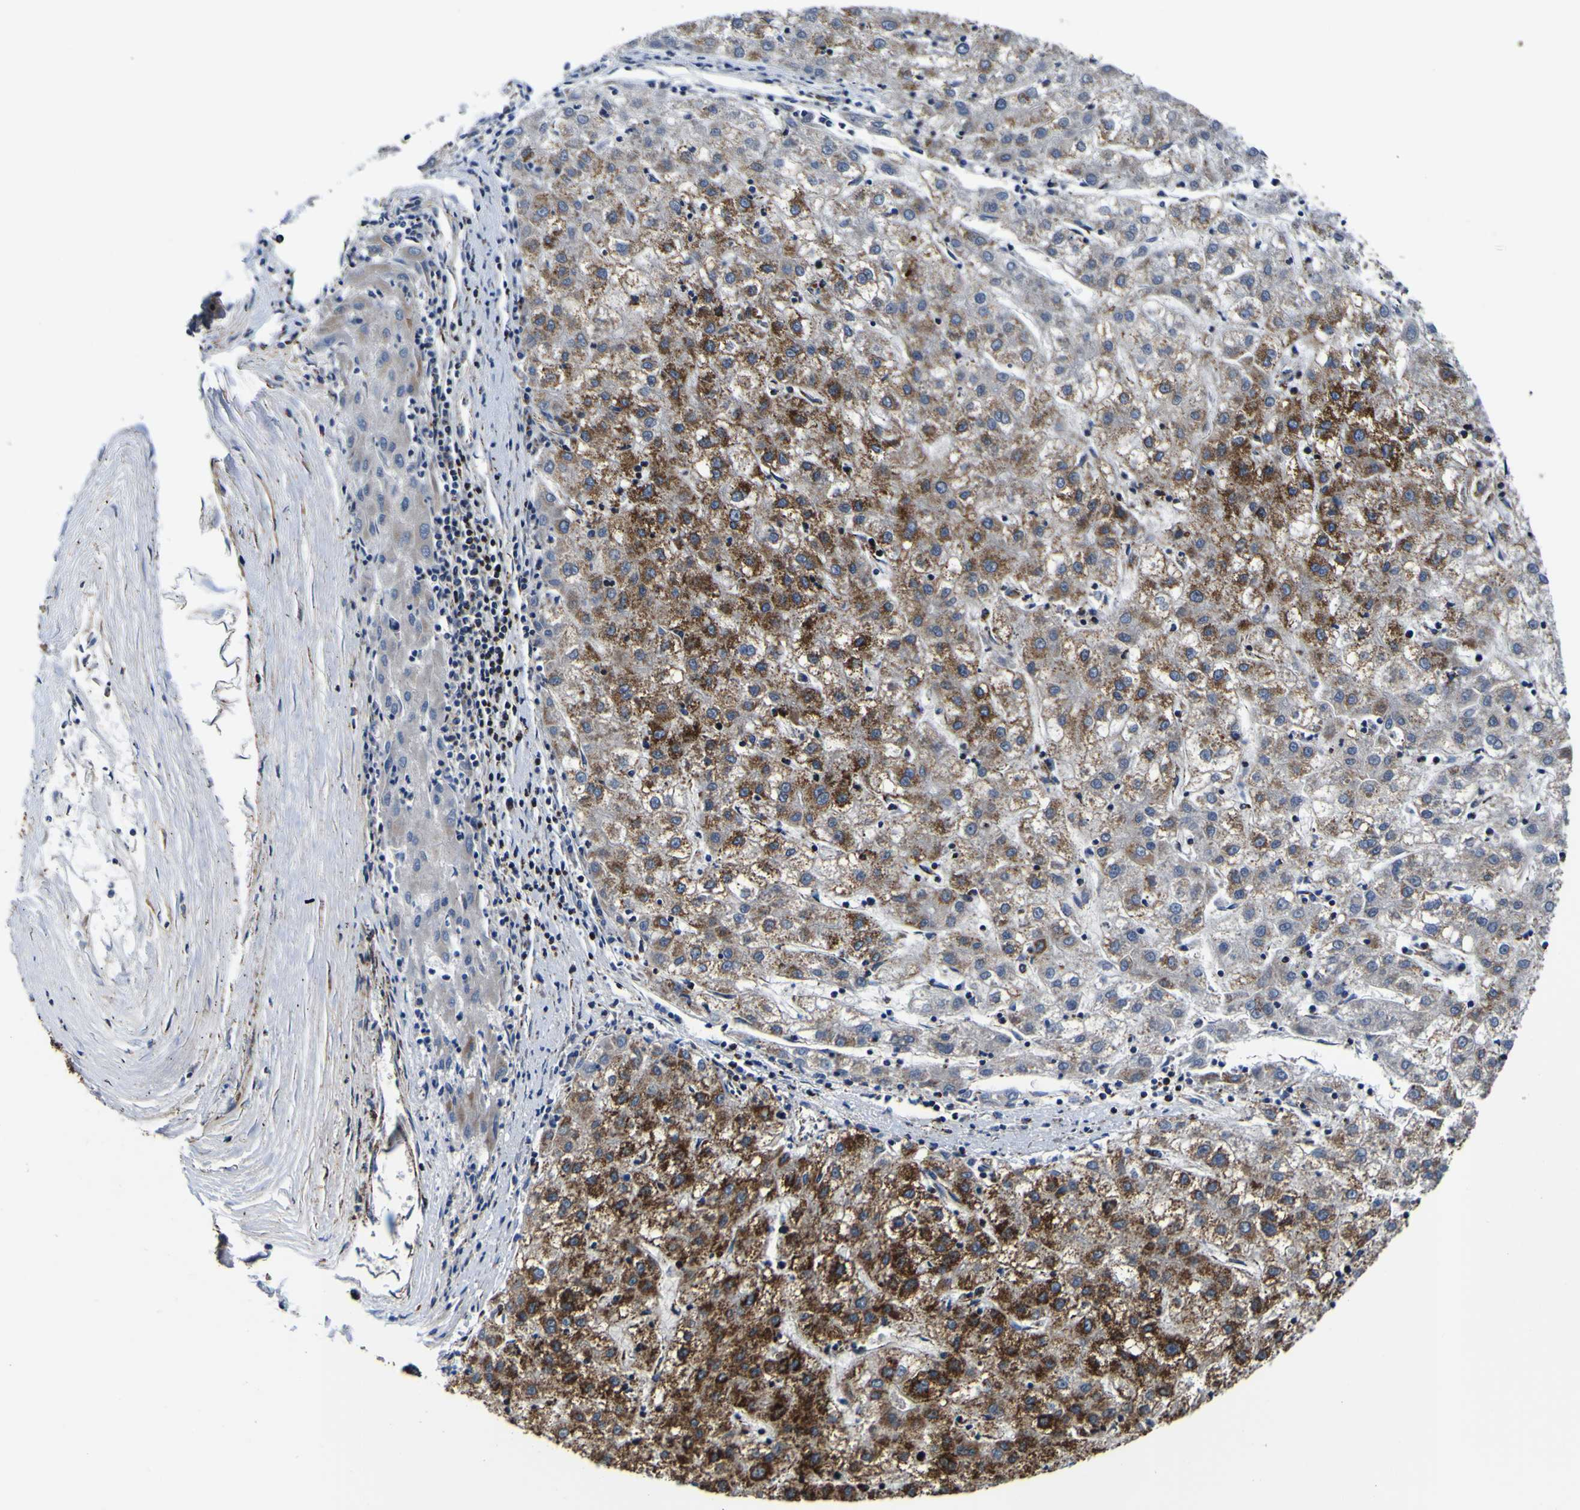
{"staining": {"intensity": "strong", "quantity": "<25%", "location": "cytoplasmic/membranous"}, "tissue": "liver cancer", "cell_type": "Tumor cells", "image_type": "cancer", "snomed": [{"axis": "morphology", "description": "Carcinoma, Hepatocellular, NOS"}, {"axis": "topography", "description": "Liver"}], "caption": "Tumor cells demonstrate medium levels of strong cytoplasmic/membranous staining in approximately <25% of cells in hepatocellular carcinoma (liver).", "gene": "PTRH2", "patient": {"sex": "male", "age": 72}}